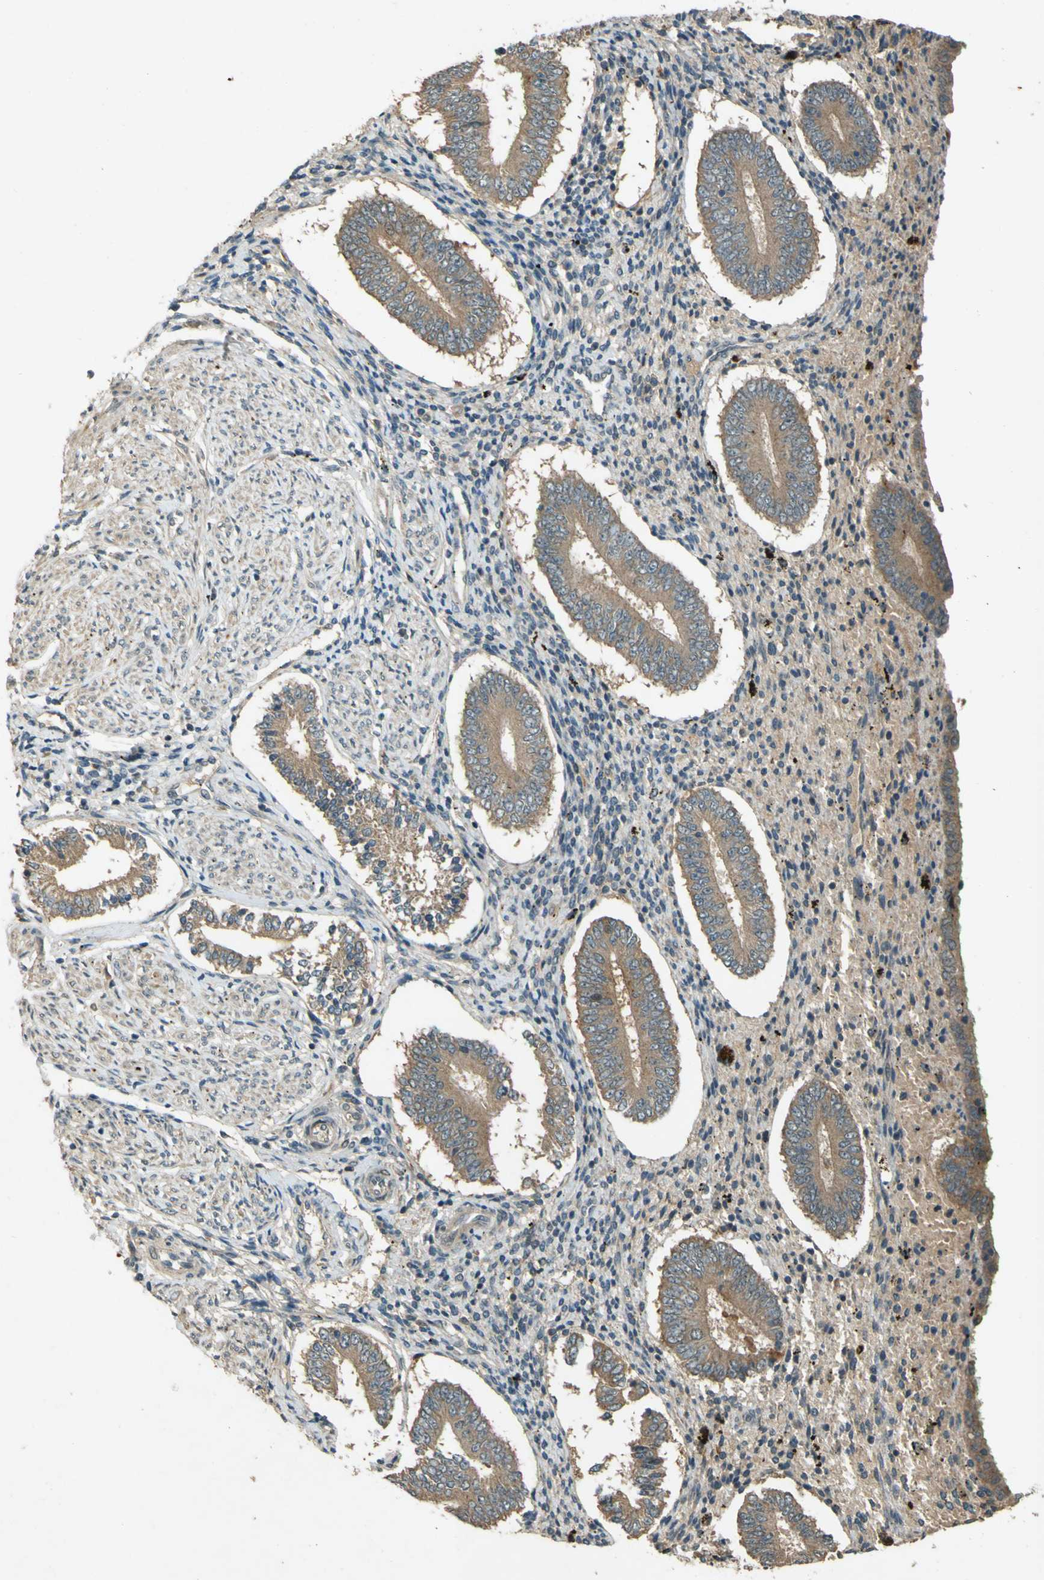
{"staining": {"intensity": "weak", "quantity": "25%-75%", "location": "cytoplasmic/membranous"}, "tissue": "endometrium", "cell_type": "Cells in endometrial stroma", "image_type": "normal", "snomed": [{"axis": "morphology", "description": "Normal tissue, NOS"}, {"axis": "topography", "description": "Endometrium"}], "caption": "The image displays a brown stain indicating the presence of a protein in the cytoplasmic/membranous of cells in endometrial stroma in endometrium.", "gene": "MPDZ", "patient": {"sex": "female", "age": 42}}